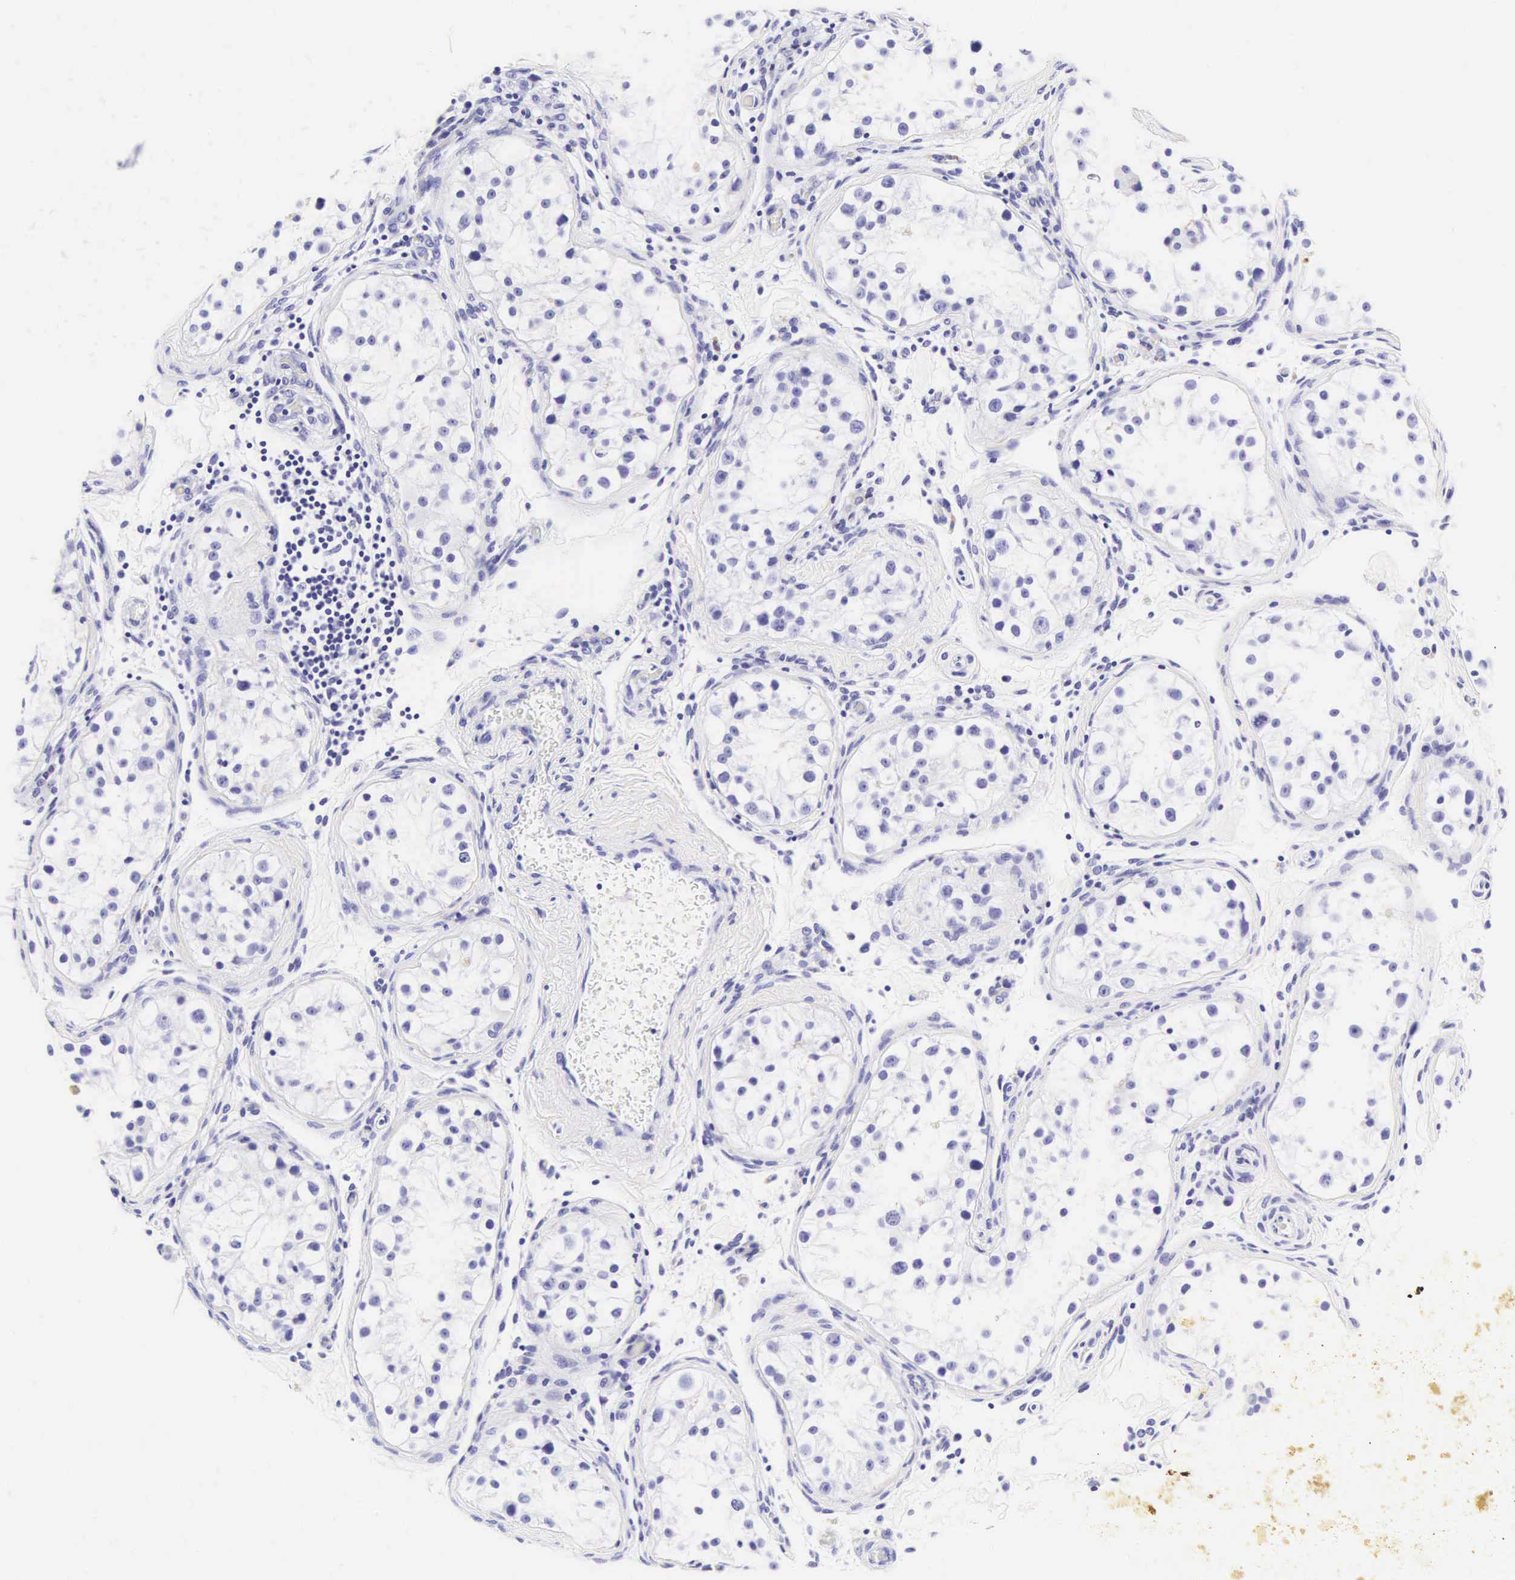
{"staining": {"intensity": "negative", "quantity": "none", "location": "none"}, "tissue": "testis", "cell_type": "Cells in seminiferous ducts", "image_type": "normal", "snomed": [{"axis": "morphology", "description": "Normal tissue, NOS"}, {"axis": "topography", "description": "Testis"}], "caption": "Immunohistochemistry (IHC) image of normal testis stained for a protein (brown), which shows no staining in cells in seminiferous ducts. (DAB immunohistochemistry (IHC) visualized using brightfield microscopy, high magnification).", "gene": "CD1A", "patient": {"sex": "male", "age": 24}}